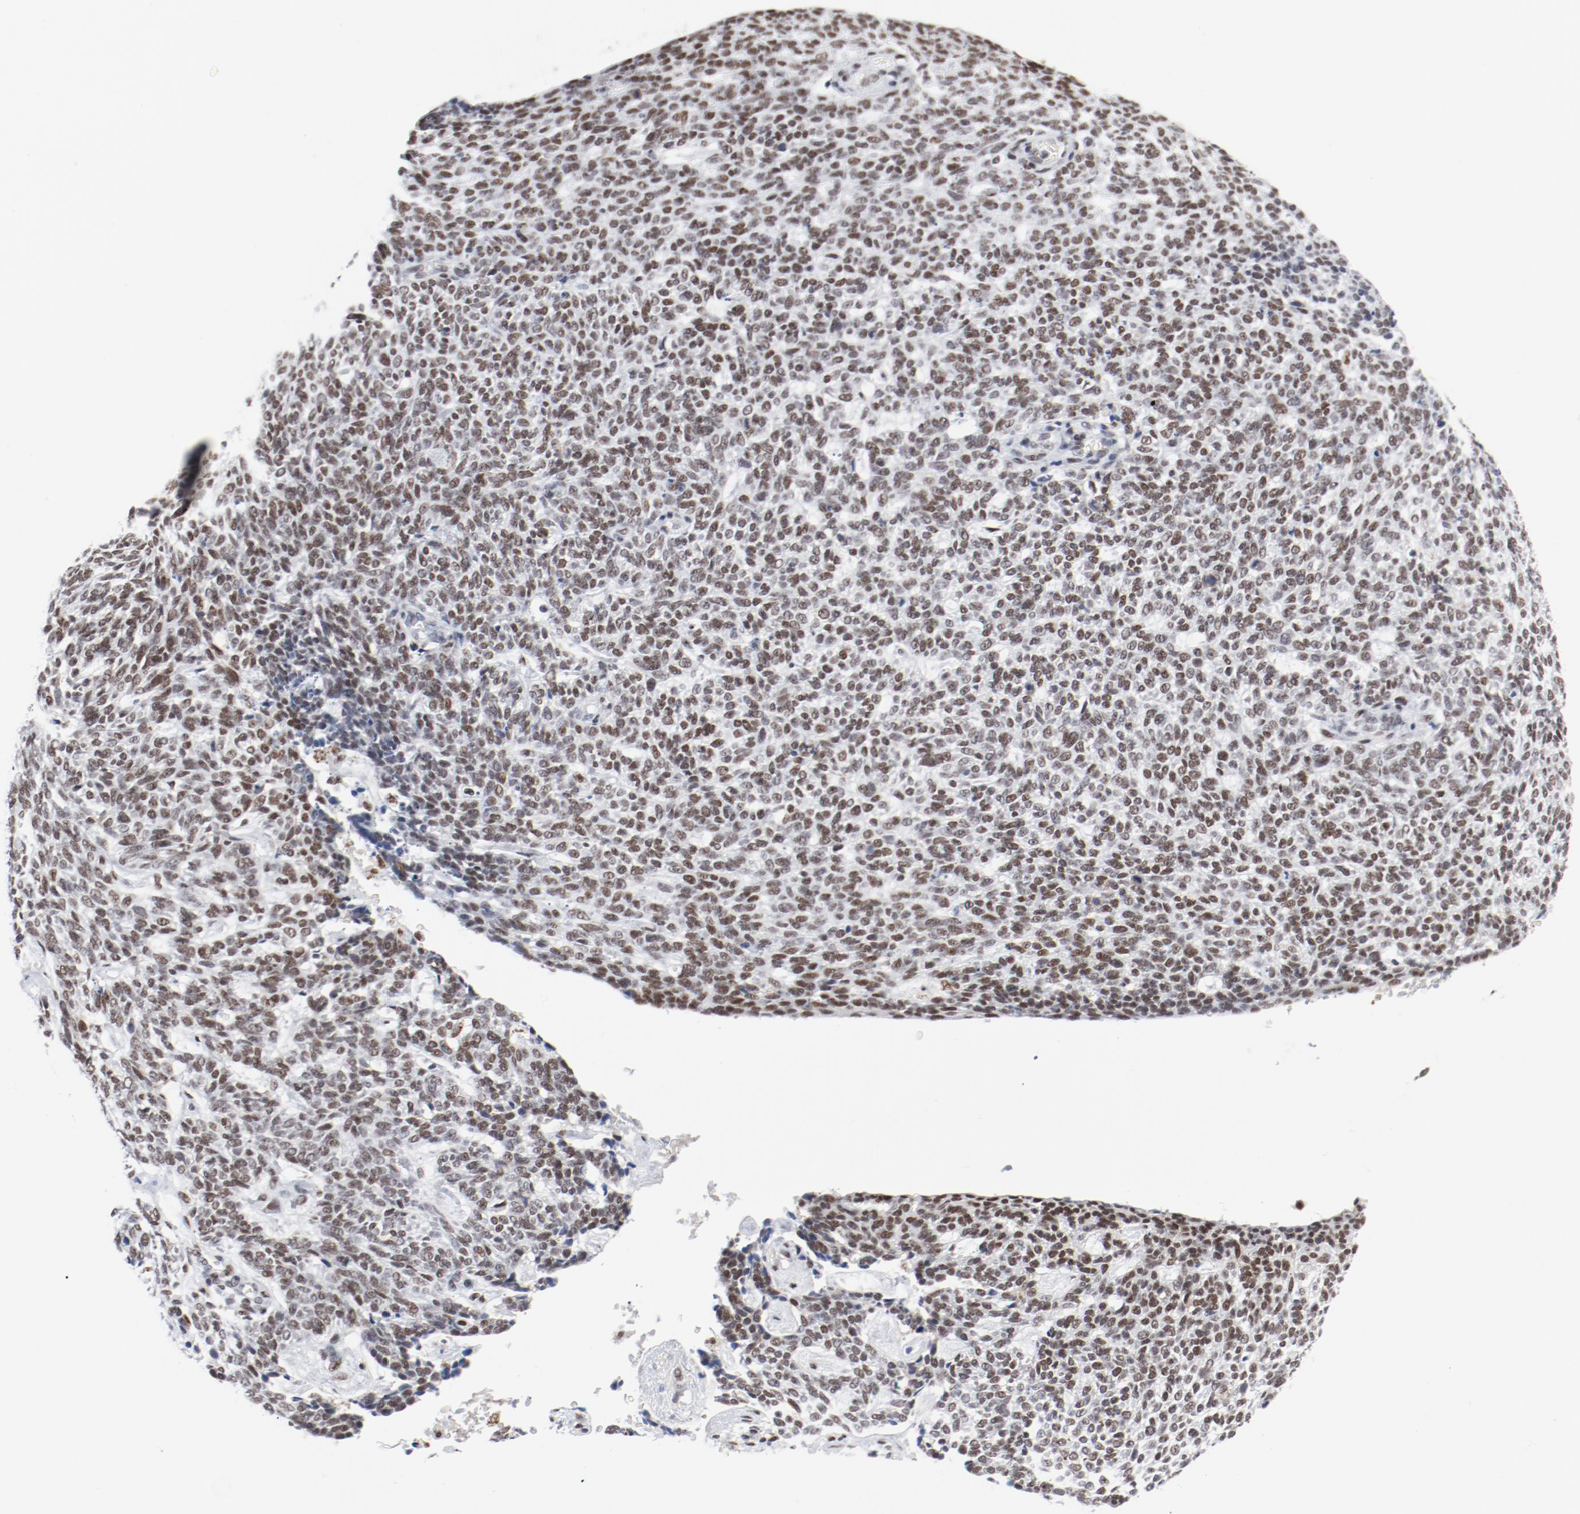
{"staining": {"intensity": "moderate", "quantity": ">75%", "location": "nuclear"}, "tissue": "skin cancer", "cell_type": "Tumor cells", "image_type": "cancer", "snomed": [{"axis": "morphology", "description": "Normal tissue, NOS"}, {"axis": "morphology", "description": "Basal cell carcinoma"}, {"axis": "topography", "description": "Skin"}], "caption": "Brown immunohistochemical staining in skin basal cell carcinoma shows moderate nuclear expression in about >75% of tumor cells. The staining is performed using DAB brown chromogen to label protein expression. The nuclei are counter-stained blue using hematoxylin.", "gene": "ARNT", "patient": {"sex": "male", "age": 87}}